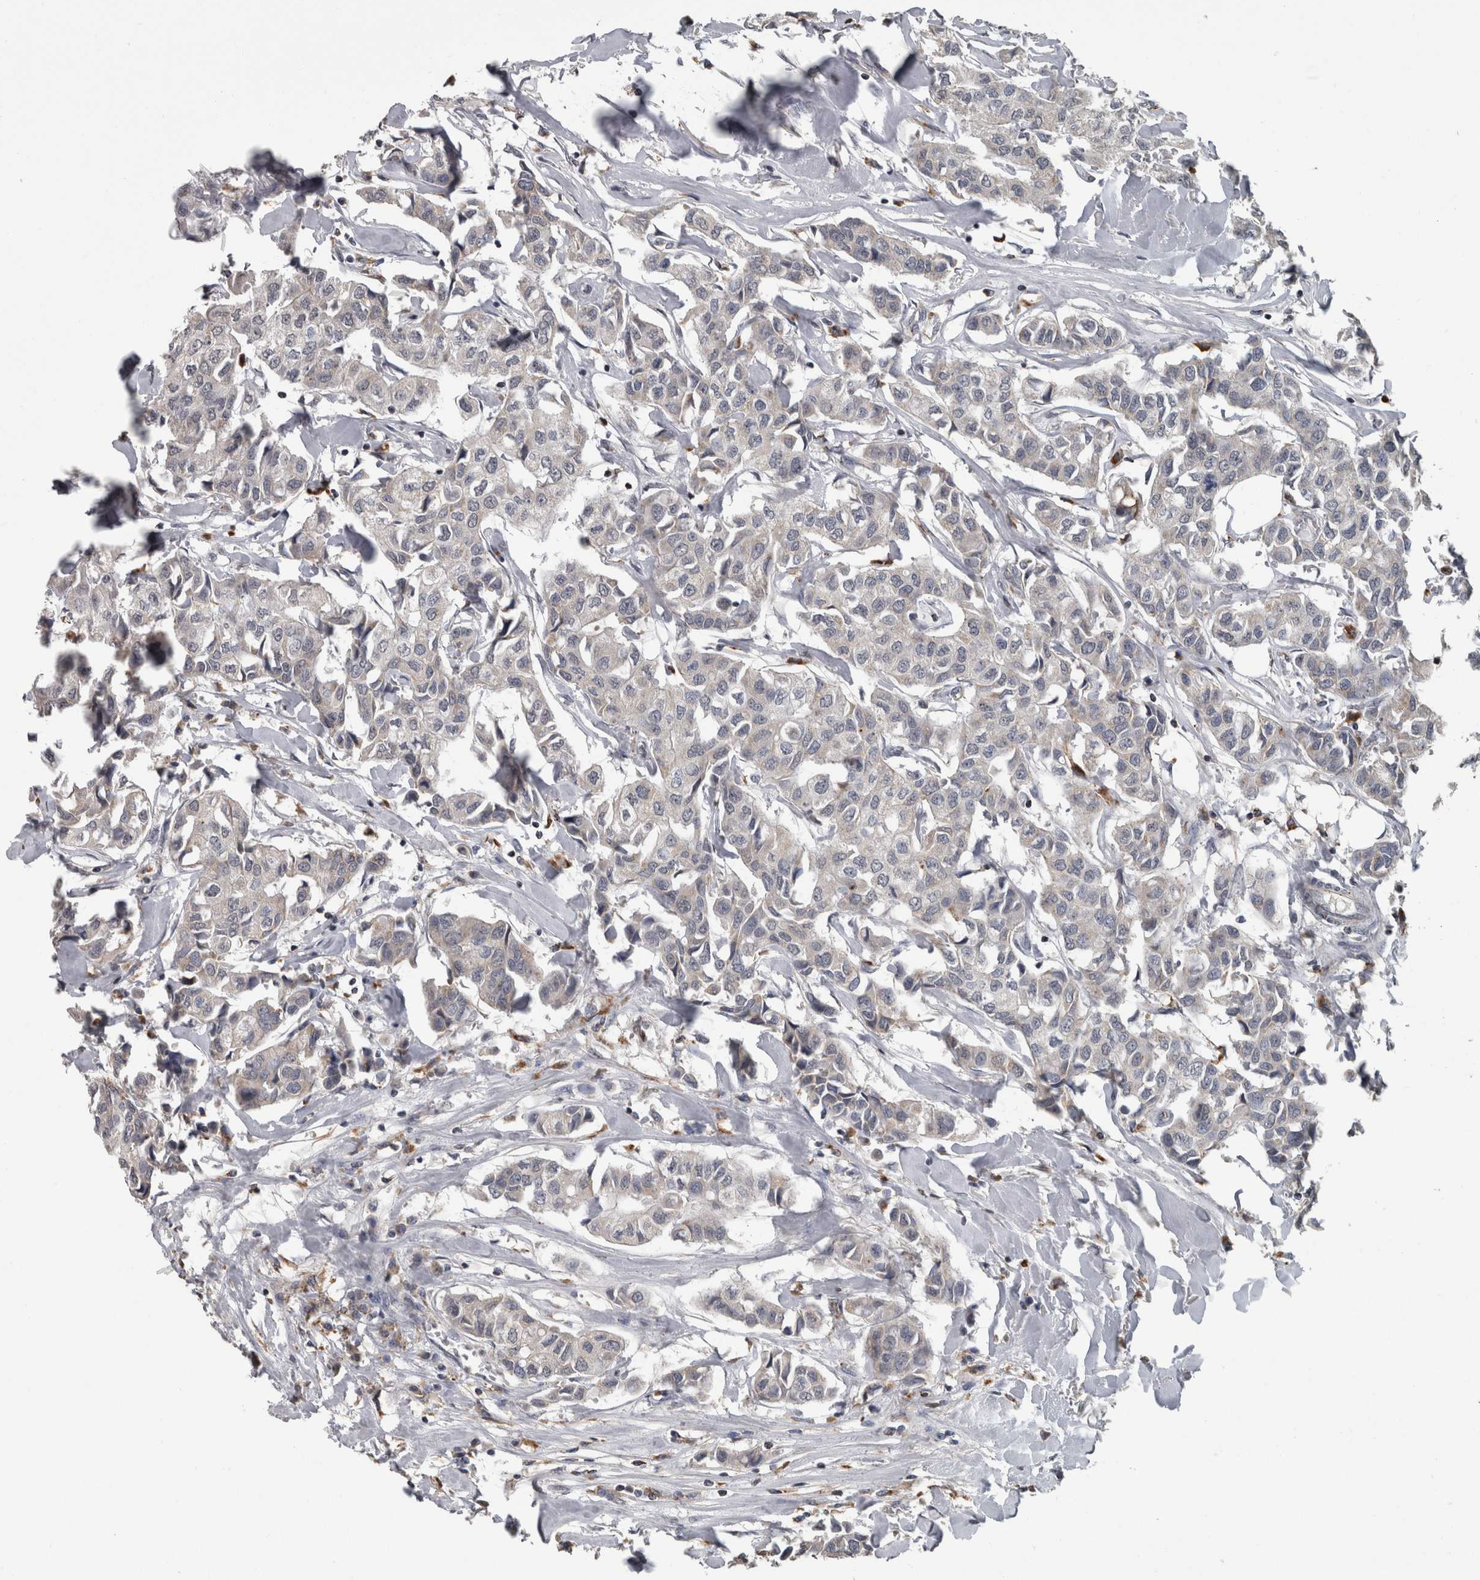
{"staining": {"intensity": "negative", "quantity": "none", "location": "none"}, "tissue": "breast cancer", "cell_type": "Tumor cells", "image_type": "cancer", "snomed": [{"axis": "morphology", "description": "Duct carcinoma"}, {"axis": "topography", "description": "Breast"}], "caption": "Tumor cells are negative for brown protein staining in breast infiltrating ductal carcinoma.", "gene": "NAAA", "patient": {"sex": "female", "age": 80}}